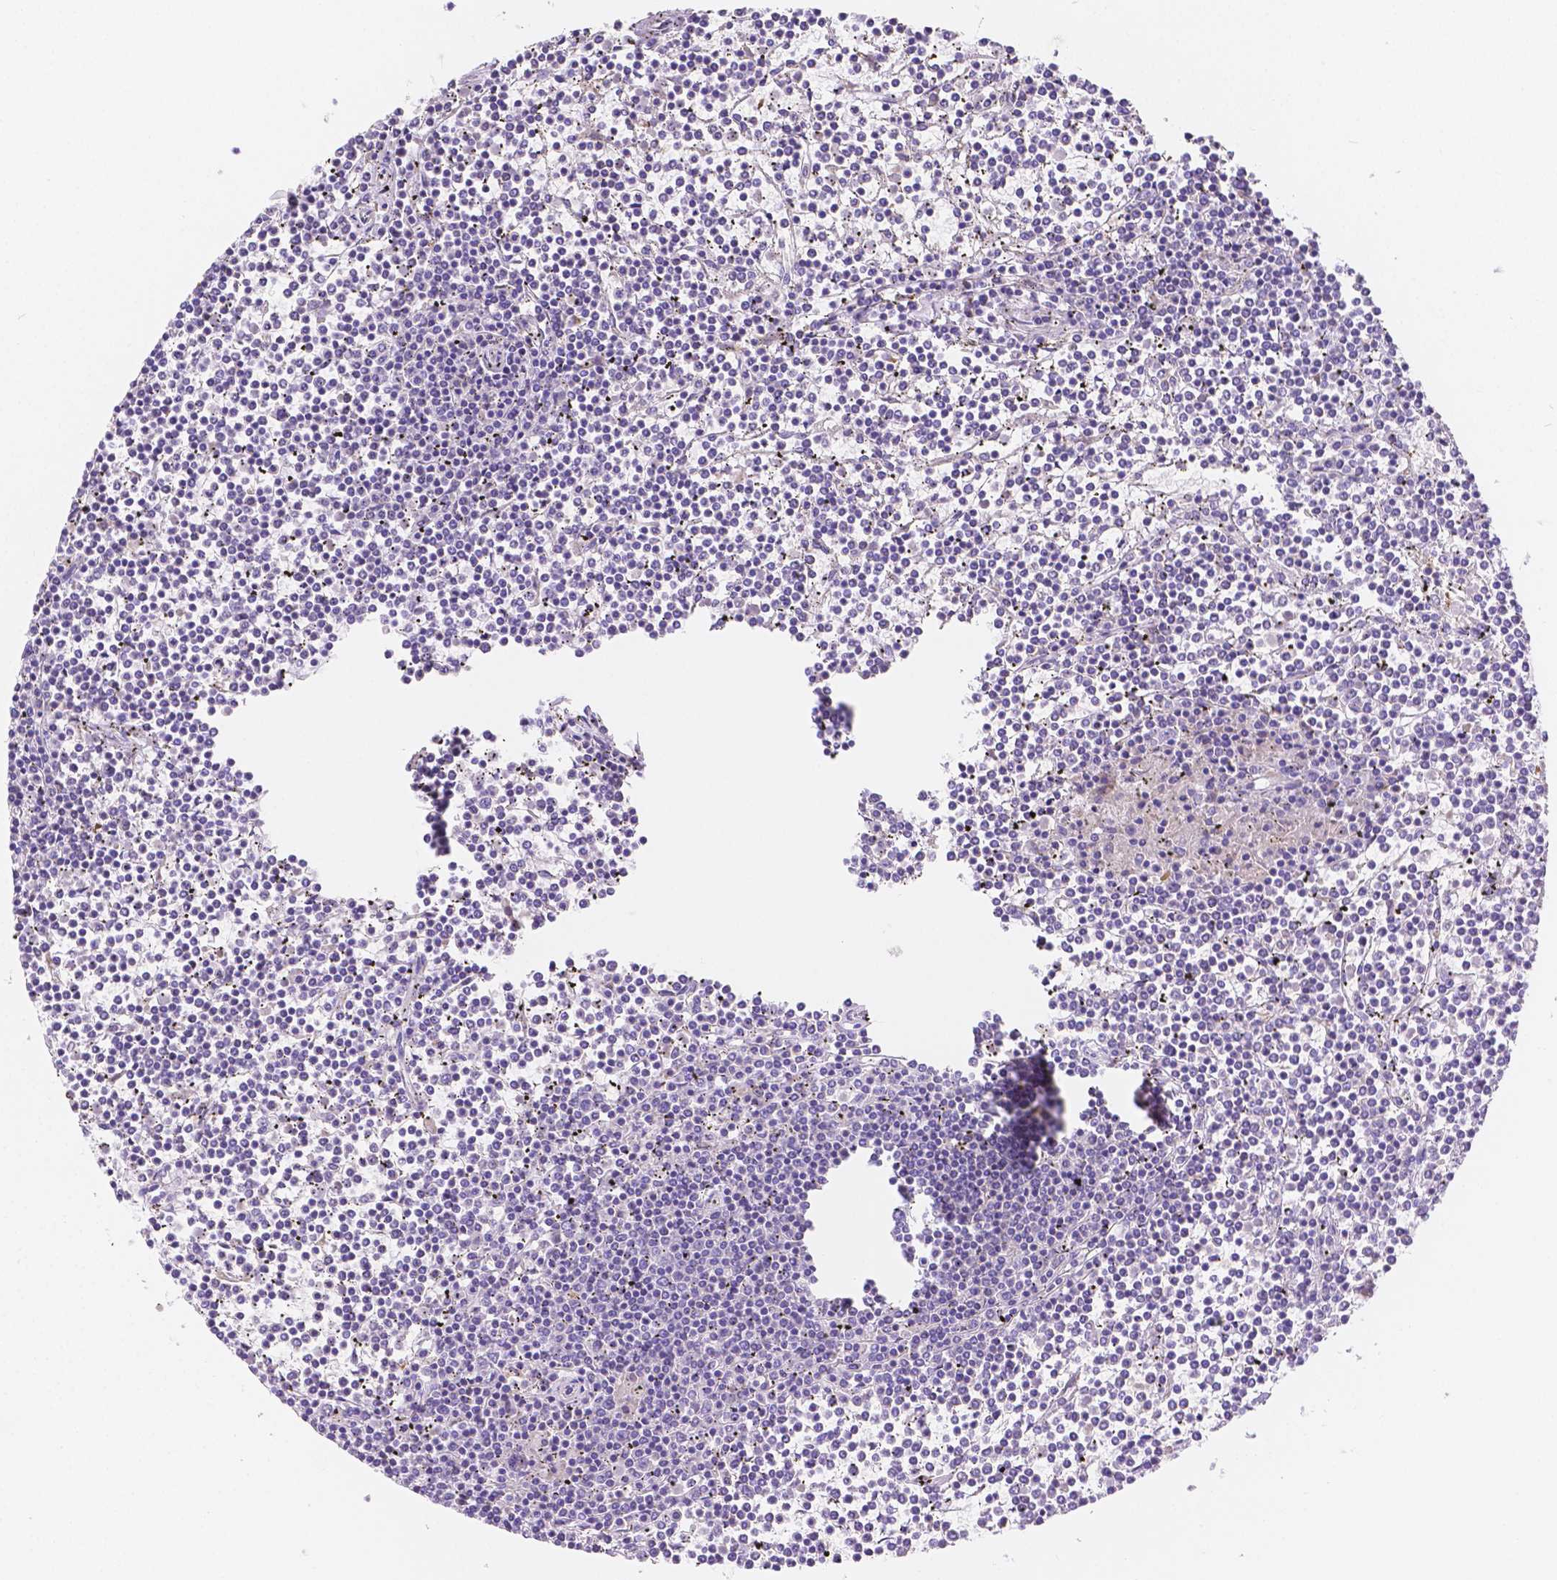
{"staining": {"intensity": "negative", "quantity": "none", "location": "none"}, "tissue": "lymphoma", "cell_type": "Tumor cells", "image_type": "cancer", "snomed": [{"axis": "morphology", "description": "Malignant lymphoma, non-Hodgkin's type, Low grade"}, {"axis": "topography", "description": "Spleen"}], "caption": "Immunohistochemical staining of lymphoma exhibits no significant positivity in tumor cells.", "gene": "TMEM130", "patient": {"sex": "female", "age": 19}}